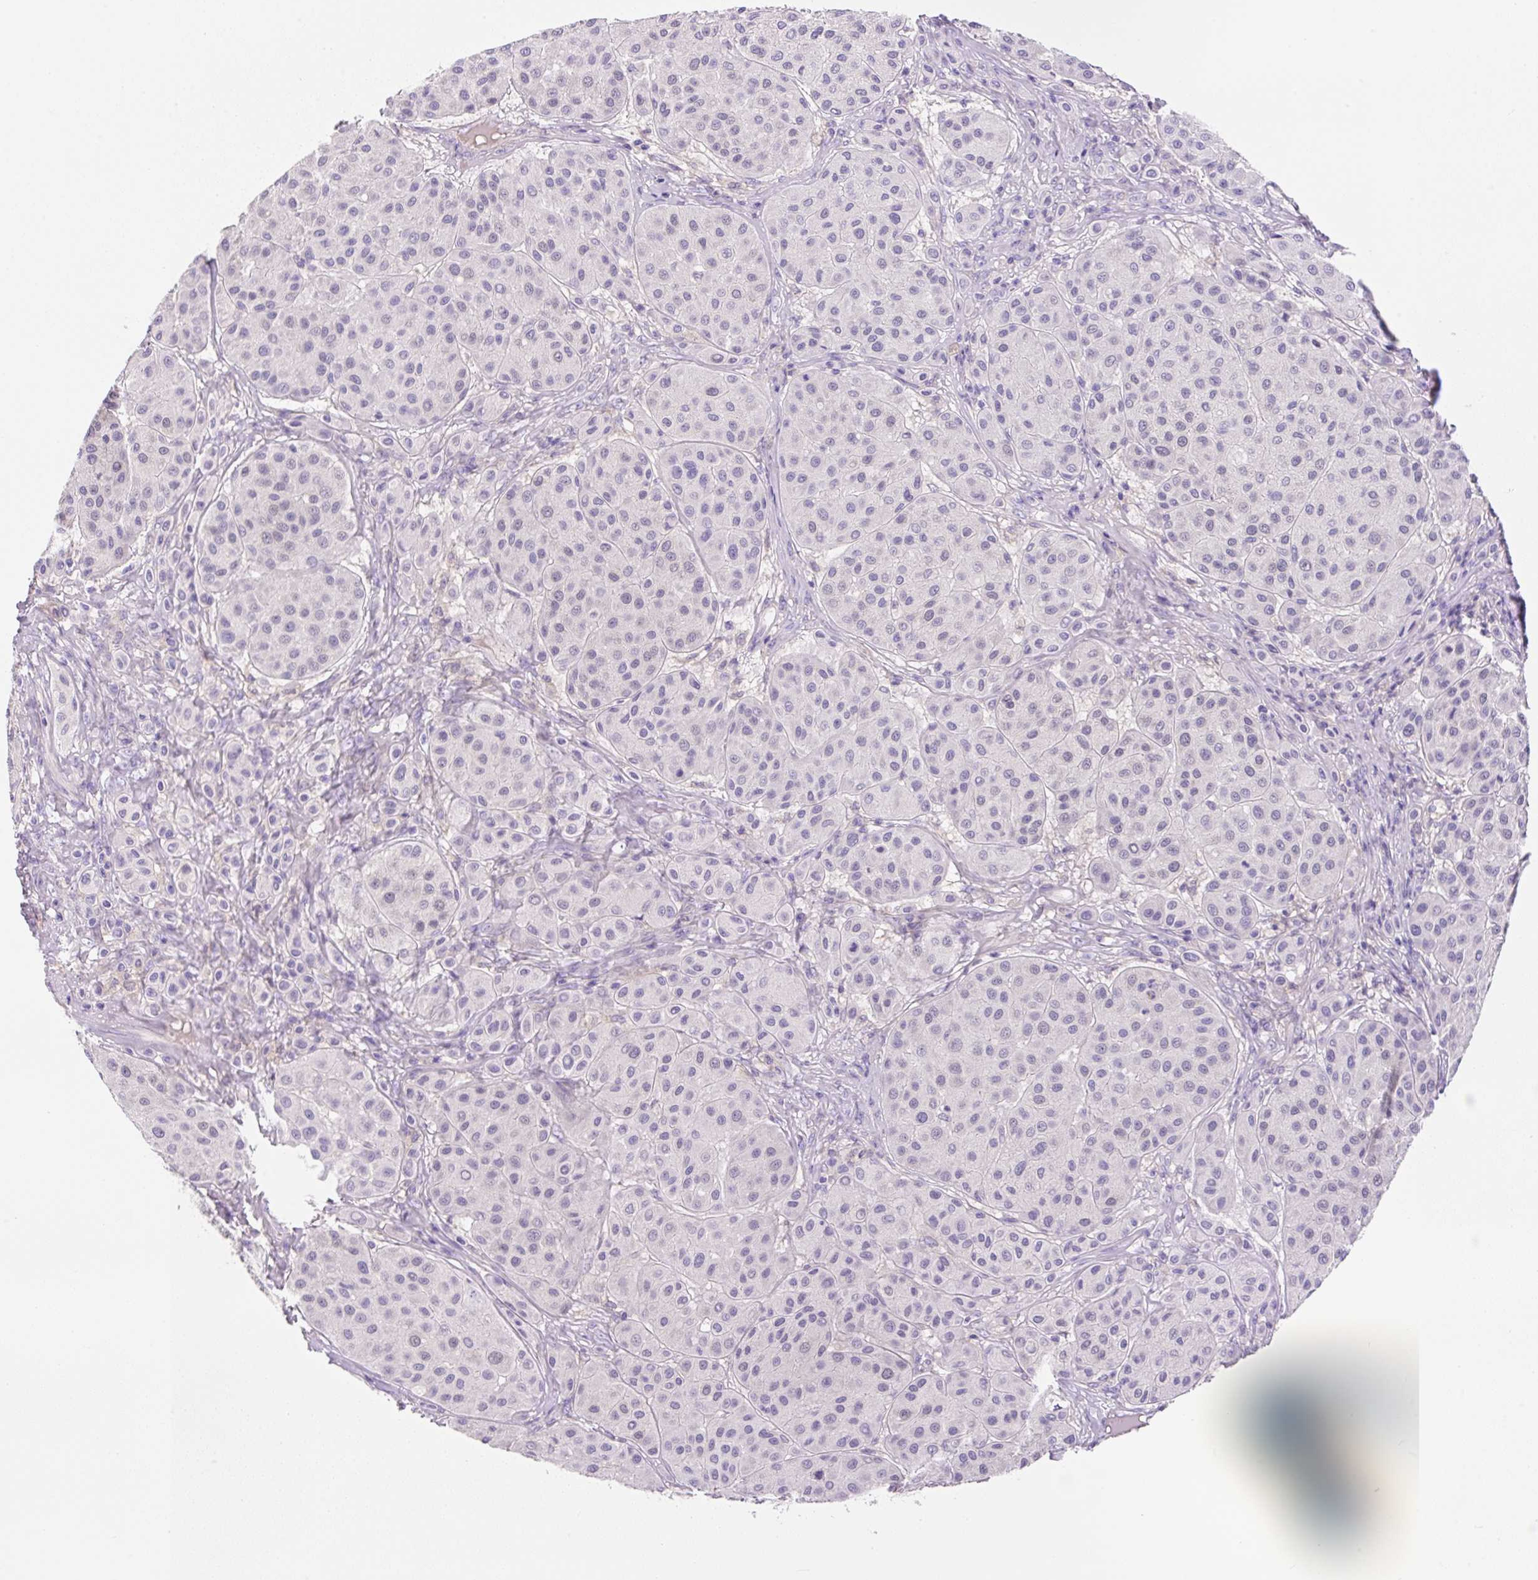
{"staining": {"intensity": "negative", "quantity": "none", "location": "none"}, "tissue": "melanoma", "cell_type": "Tumor cells", "image_type": "cancer", "snomed": [{"axis": "morphology", "description": "Malignant melanoma, Metastatic site"}, {"axis": "topography", "description": "Smooth muscle"}], "caption": "IHC image of human melanoma stained for a protein (brown), which exhibits no expression in tumor cells.", "gene": "TDRD15", "patient": {"sex": "male", "age": 41}}